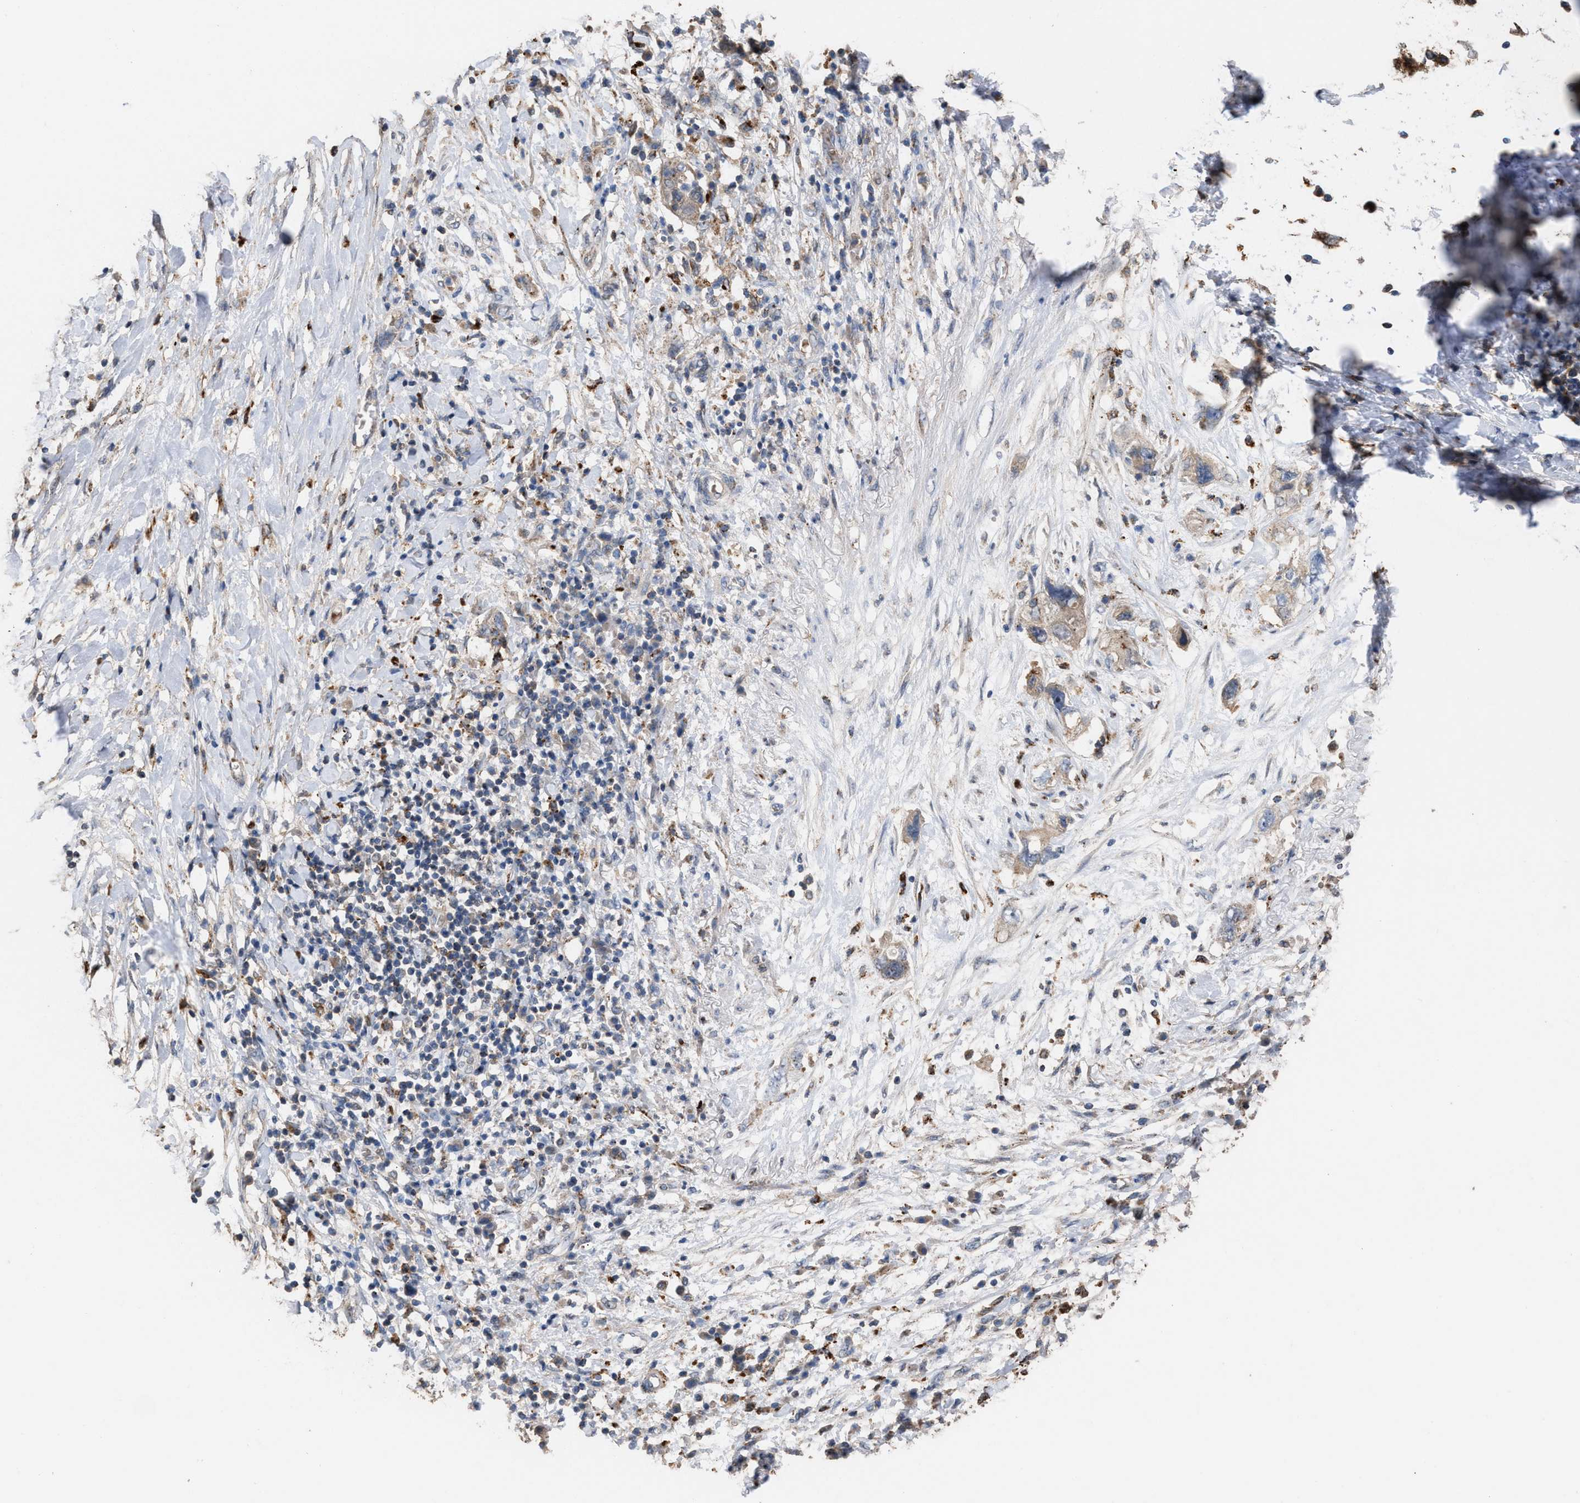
{"staining": {"intensity": "weak", "quantity": ">75%", "location": "cytoplasmic/membranous"}, "tissue": "pancreatic cancer", "cell_type": "Tumor cells", "image_type": "cancer", "snomed": [{"axis": "morphology", "description": "Adenocarcinoma, NOS"}, {"axis": "topography", "description": "Pancreas"}], "caption": "Weak cytoplasmic/membranous positivity for a protein is present in about >75% of tumor cells of adenocarcinoma (pancreatic) using immunohistochemistry (IHC).", "gene": "ELMO3", "patient": {"sex": "female", "age": 73}}